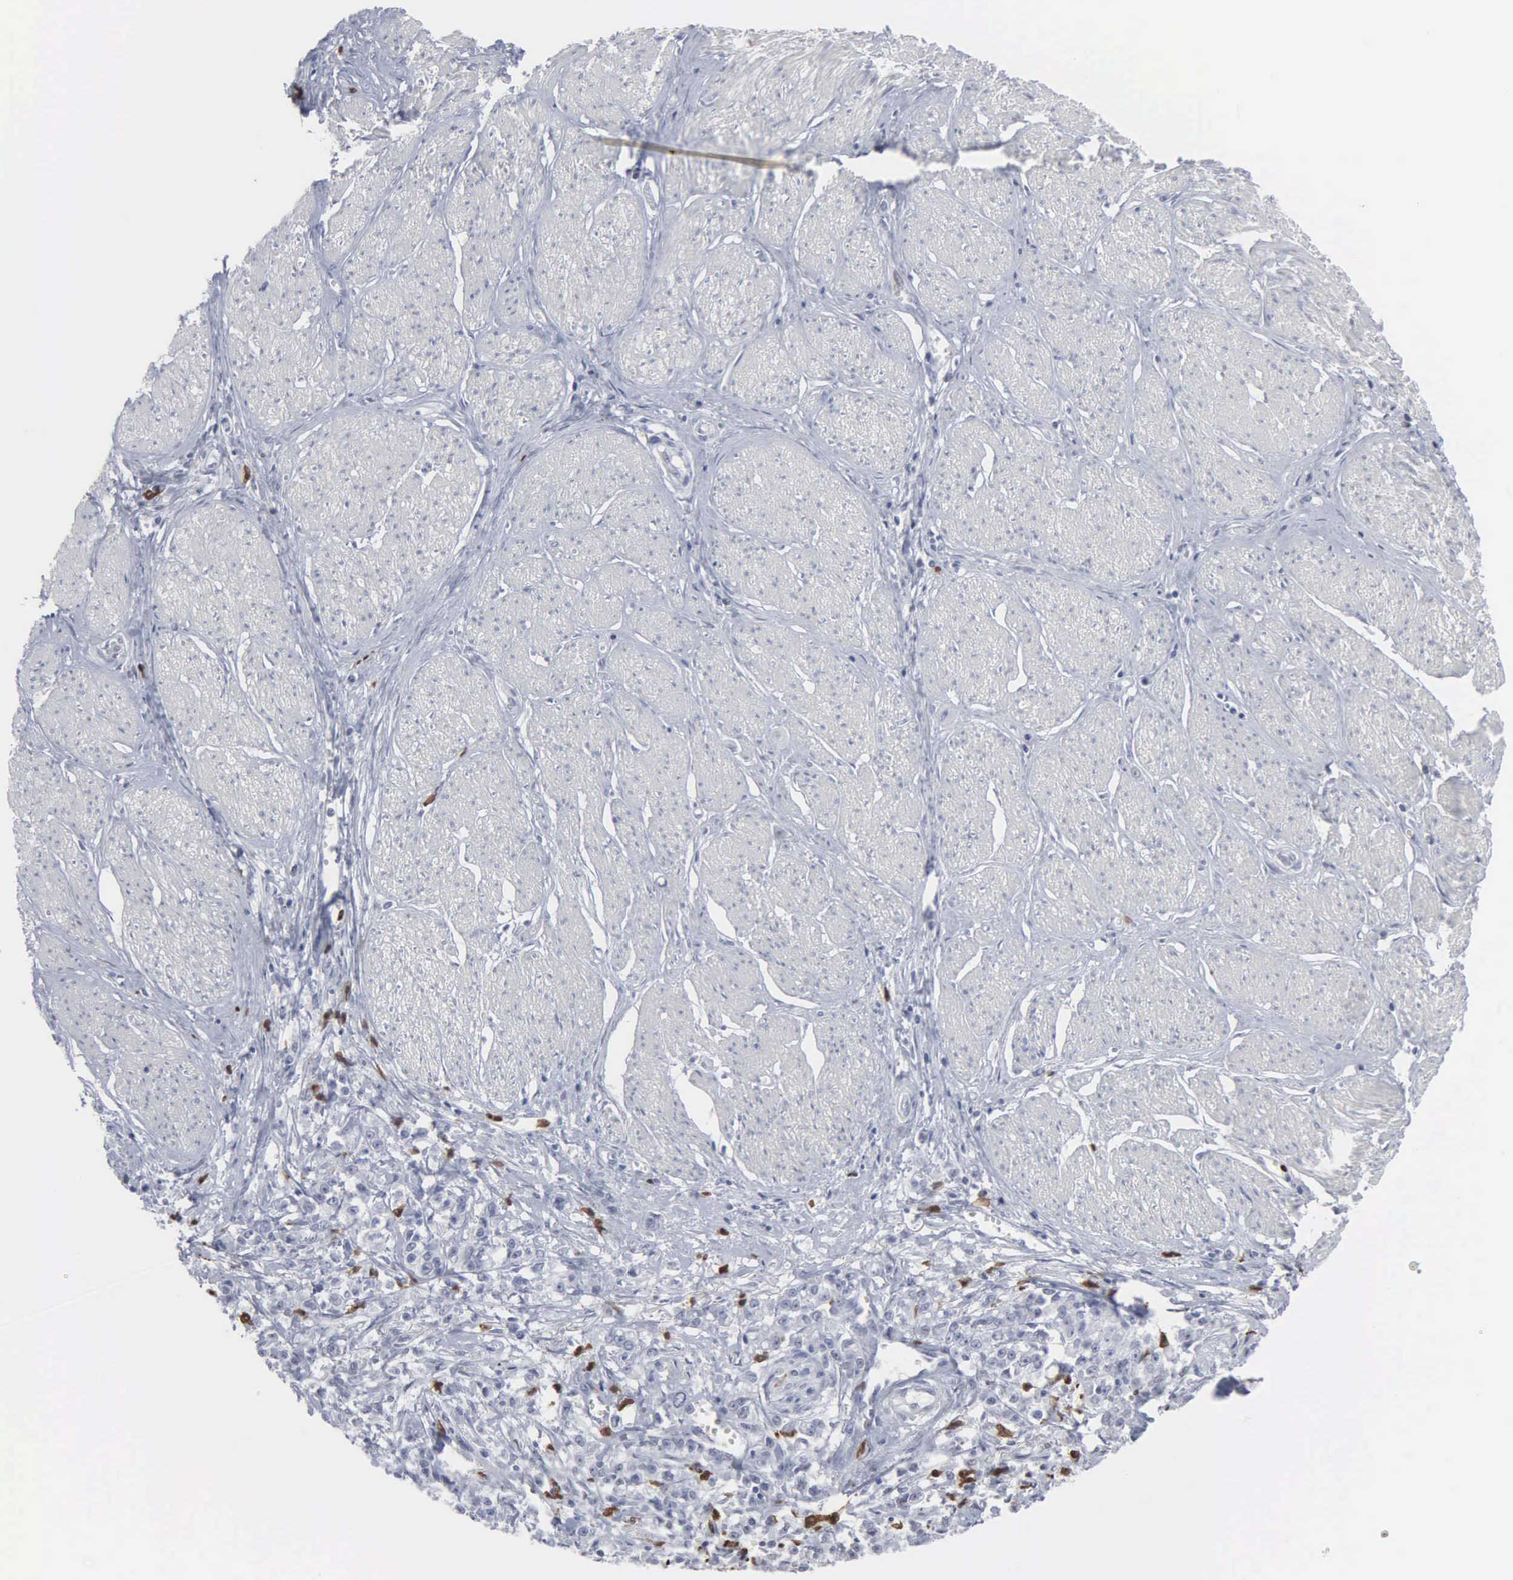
{"staining": {"intensity": "negative", "quantity": "none", "location": "none"}, "tissue": "stomach cancer", "cell_type": "Tumor cells", "image_type": "cancer", "snomed": [{"axis": "morphology", "description": "Adenocarcinoma, NOS"}, {"axis": "topography", "description": "Stomach"}], "caption": "Stomach cancer stained for a protein using immunohistochemistry demonstrates no expression tumor cells.", "gene": "SPIN3", "patient": {"sex": "male", "age": 72}}